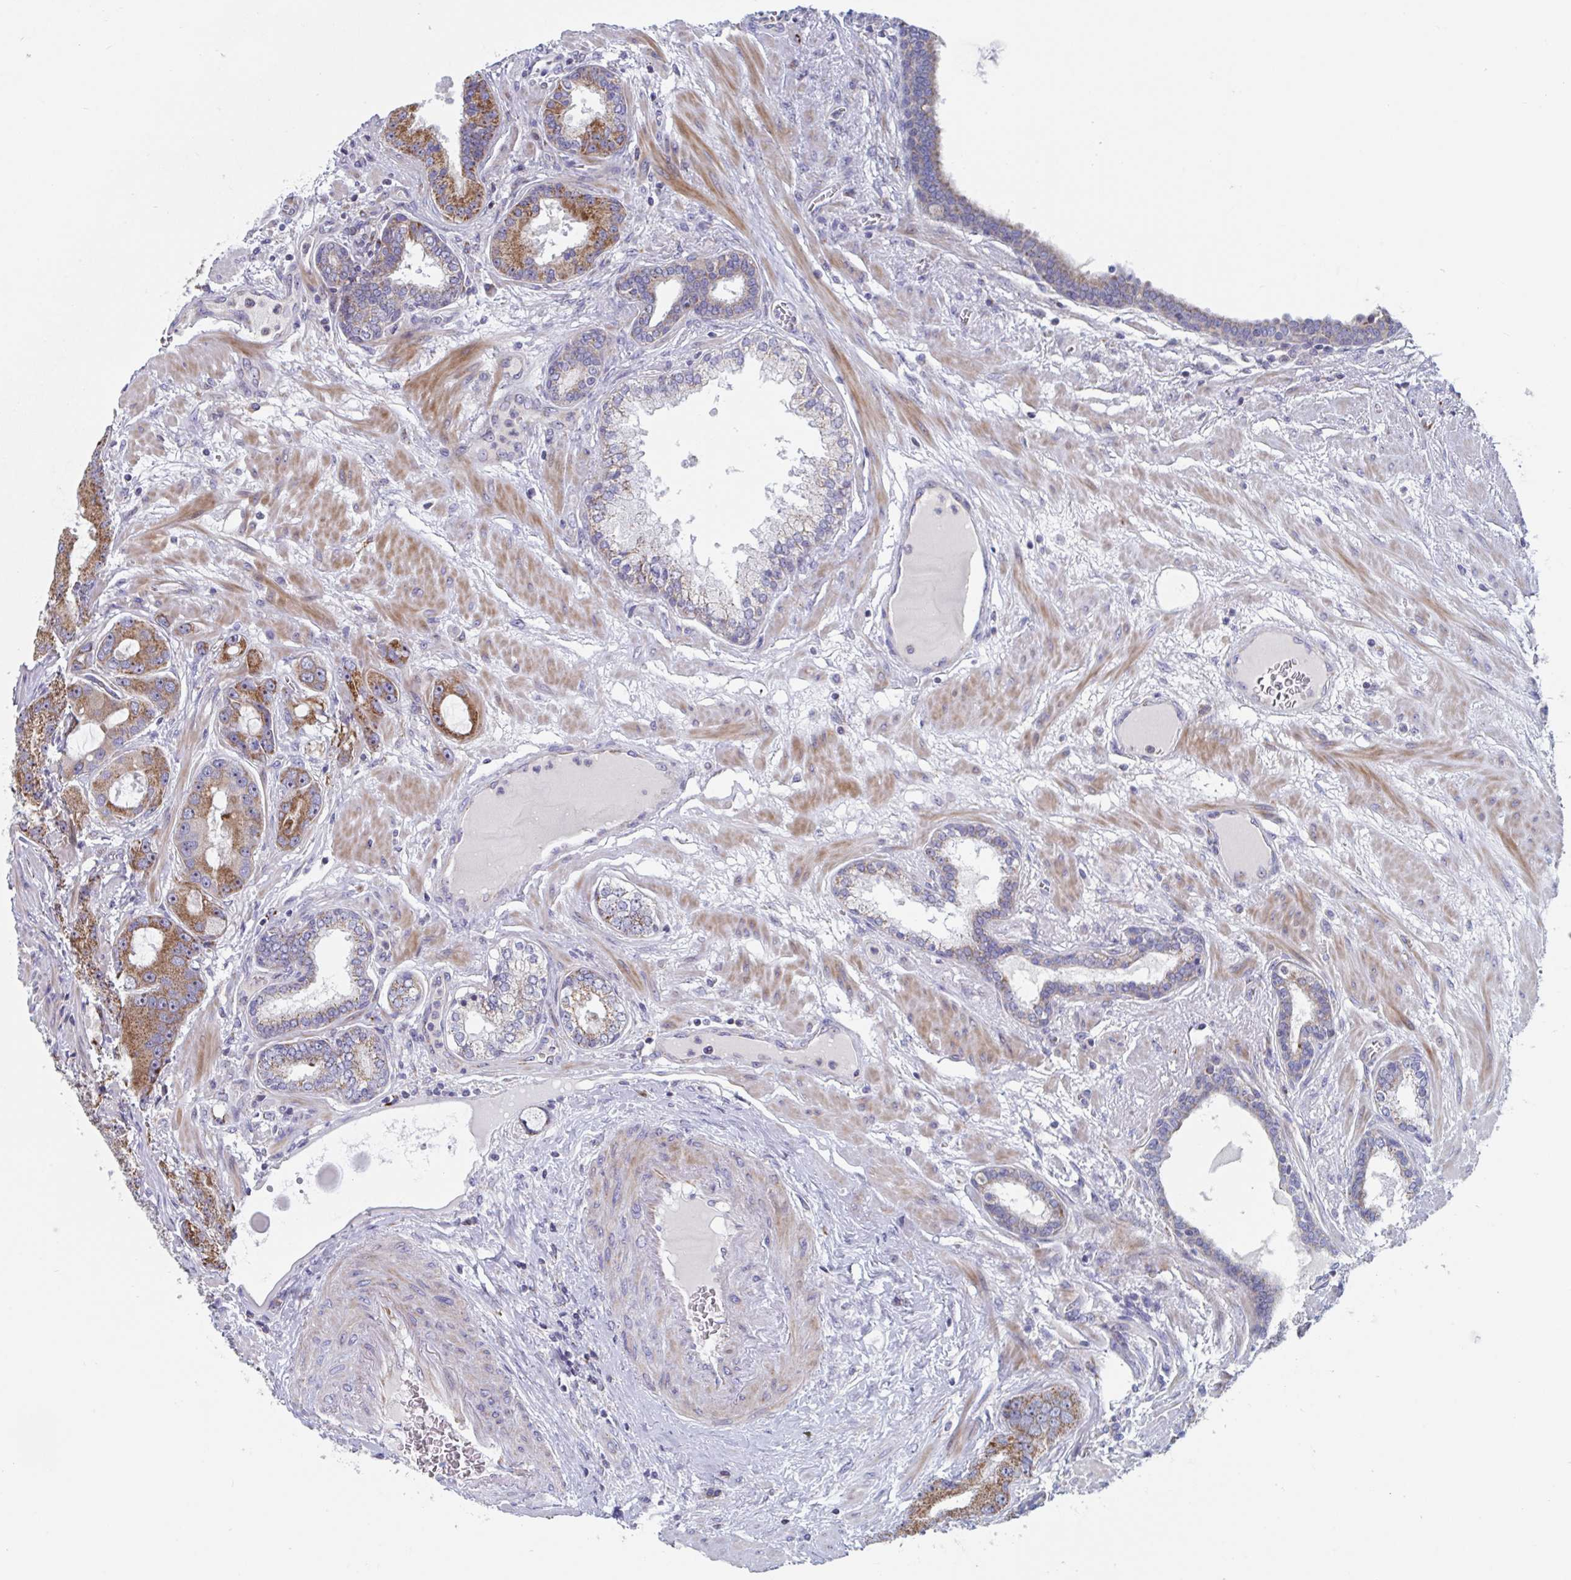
{"staining": {"intensity": "moderate", "quantity": ">75%", "location": "cytoplasmic/membranous"}, "tissue": "prostate cancer", "cell_type": "Tumor cells", "image_type": "cancer", "snomed": [{"axis": "morphology", "description": "Adenocarcinoma, High grade"}, {"axis": "topography", "description": "Prostate"}], "caption": "A brown stain highlights moderate cytoplasmic/membranous expression of a protein in human prostate adenocarcinoma (high-grade) tumor cells. Nuclei are stained in blue.", "gene": "MRPL53", "patient": {"sex": "male", "age": 65}}